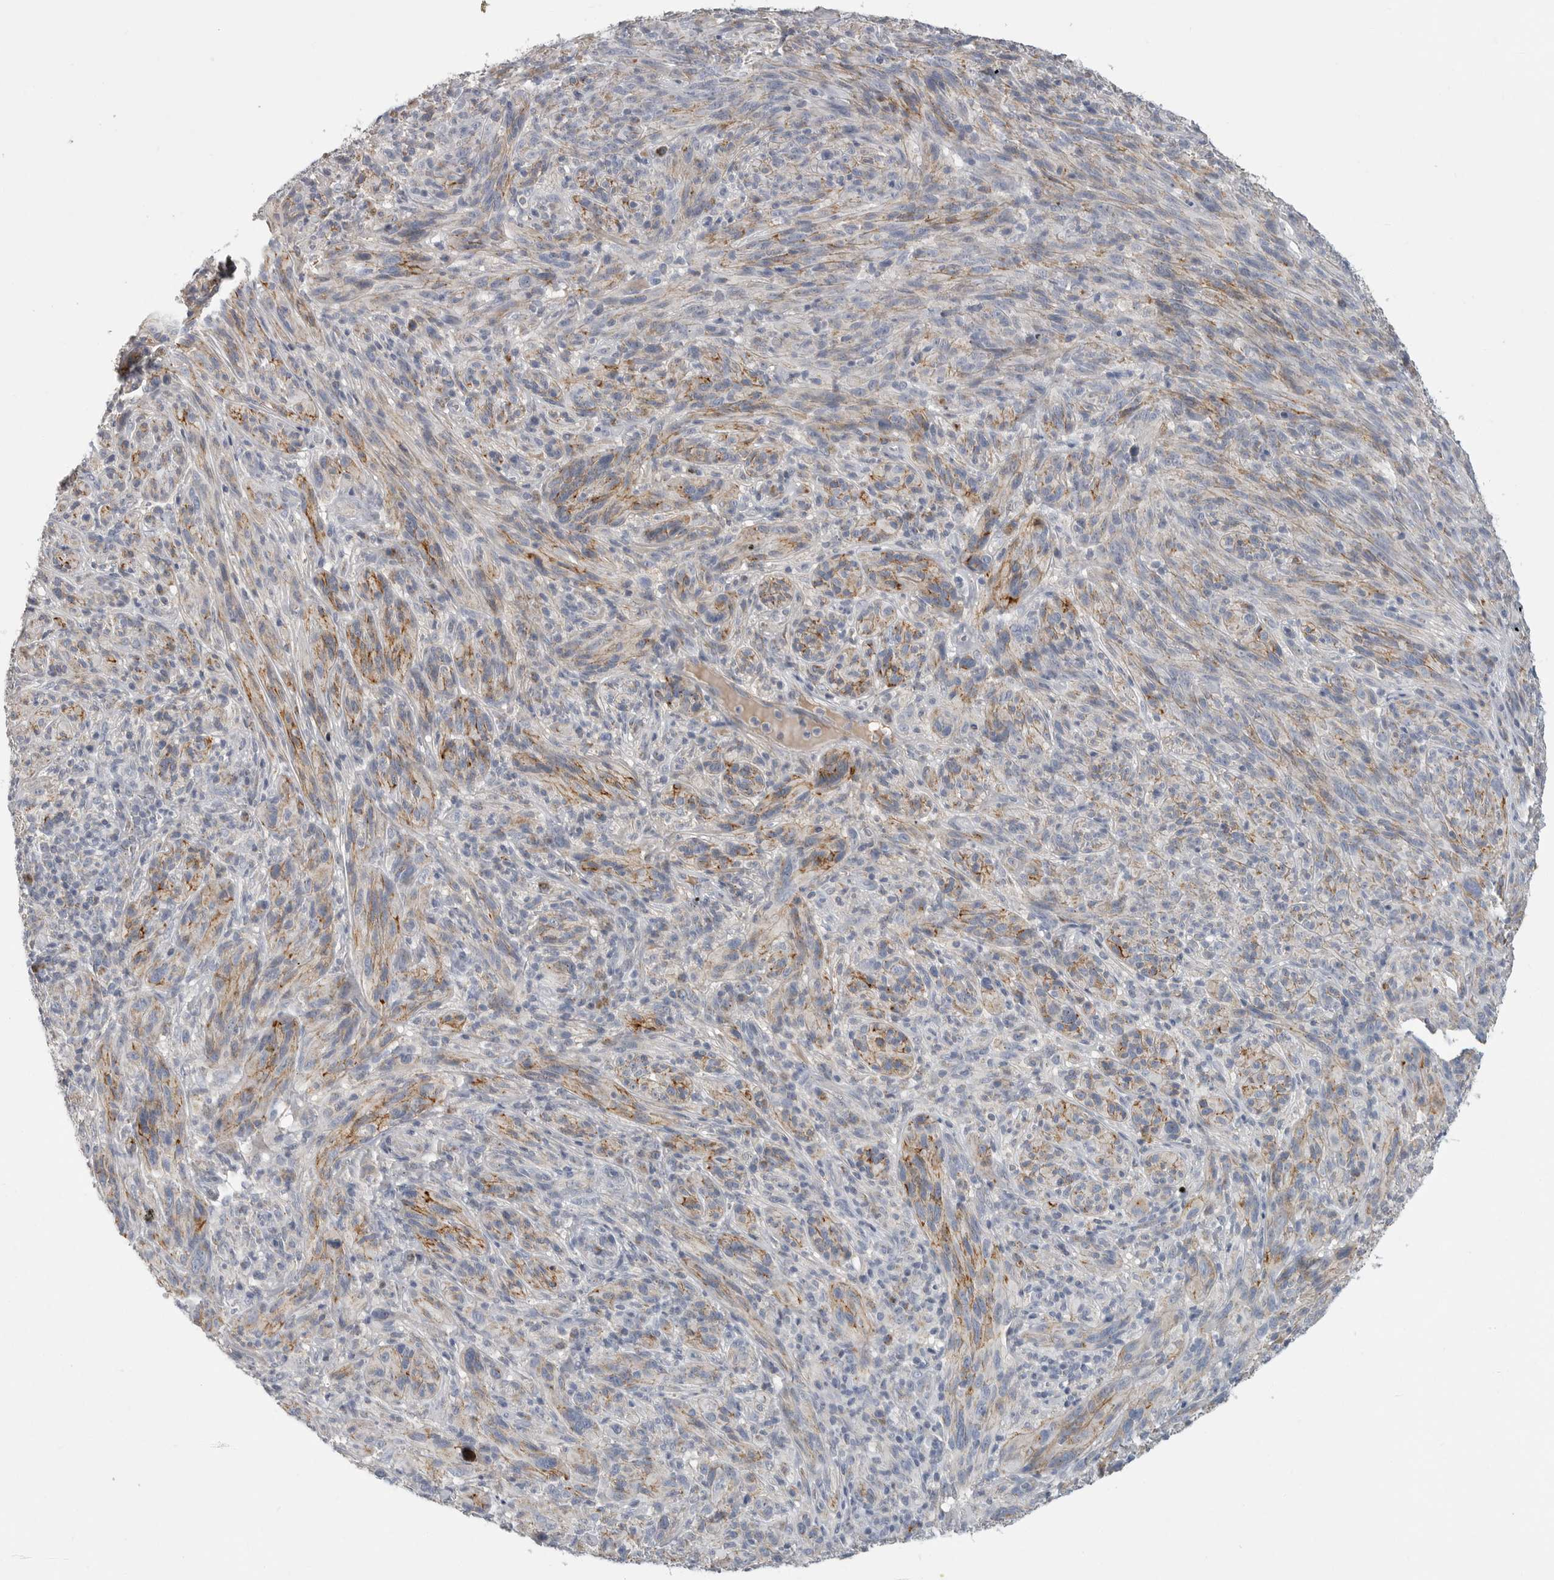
{"staining": {"intensity": "moderate", "quantity": "25%-75%", "location": "cytoplasmic/membranous"}, "tissue": "melanoma", "cell_type": "Tumor cells", "image_type": "cancer", "snomed": [{"axis": "morphology", "description": "Malignant melanoma, NOS"}, {"axis": "topography", "description": "Skin of head"}], "caption": "Brown immunohistochemical staining in human malignant melanoma displays moderate cytoplasmic/membranous expression in about 25%-75% of tumor cells.", "gene": "SDC3", "patient": {"sex": "male", "age": 96}}